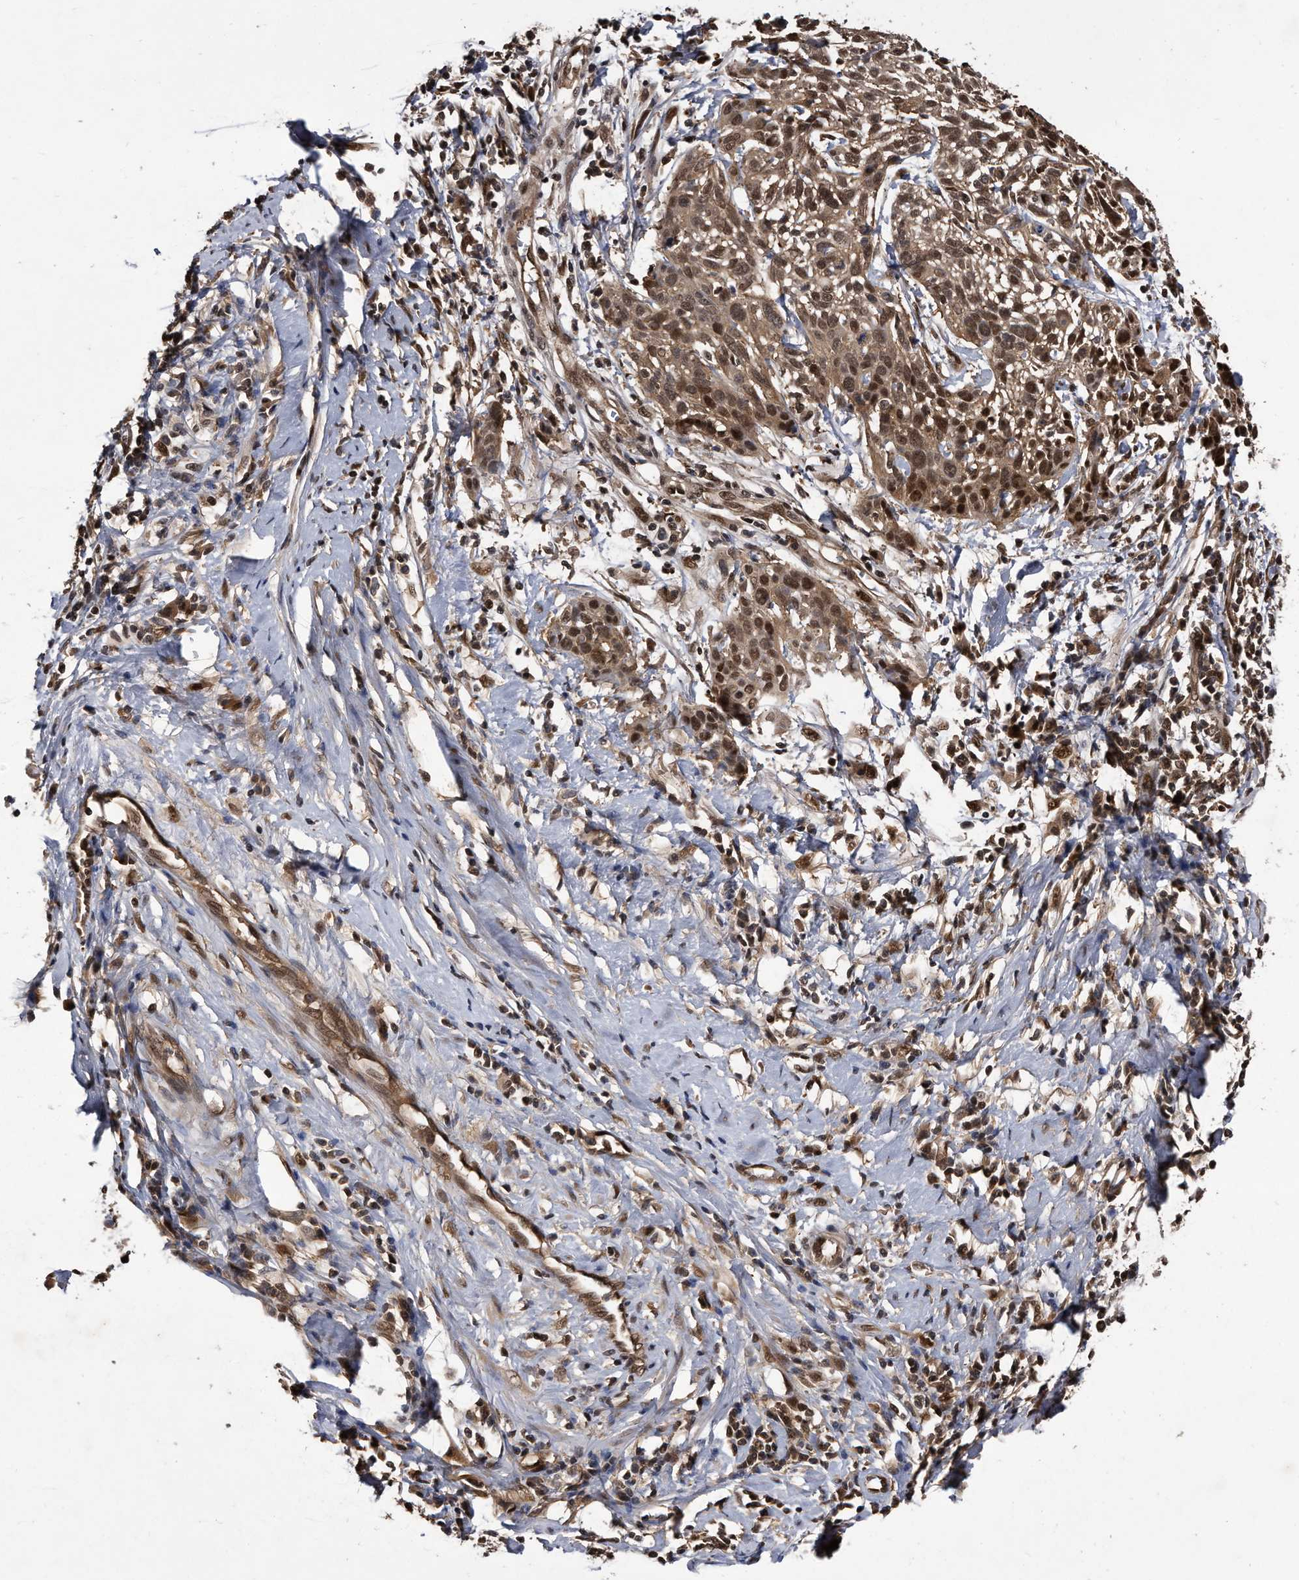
{"staining": {"intensity": "moderate", "quantity": ">75%", "location": "cytoplasmic/membranous,nuclear"}, "tissue": "cervical cancer", "cell_type": "Tumor cells", "image_type": "cancer", "snomed": [{"axis": "morphology", "description": "Squamous cell carcinoma, NOS"}, {"axis": "topography", "description": "Cervix"}], "caption": "Cervical squamous cell carcinoma tissue exhibits moderate cytoplasmic/membranous and nuclear expression in about >75% of tumor cells", "gene": "RAD23B", "patient": {"sex": "female", "age": 51}}